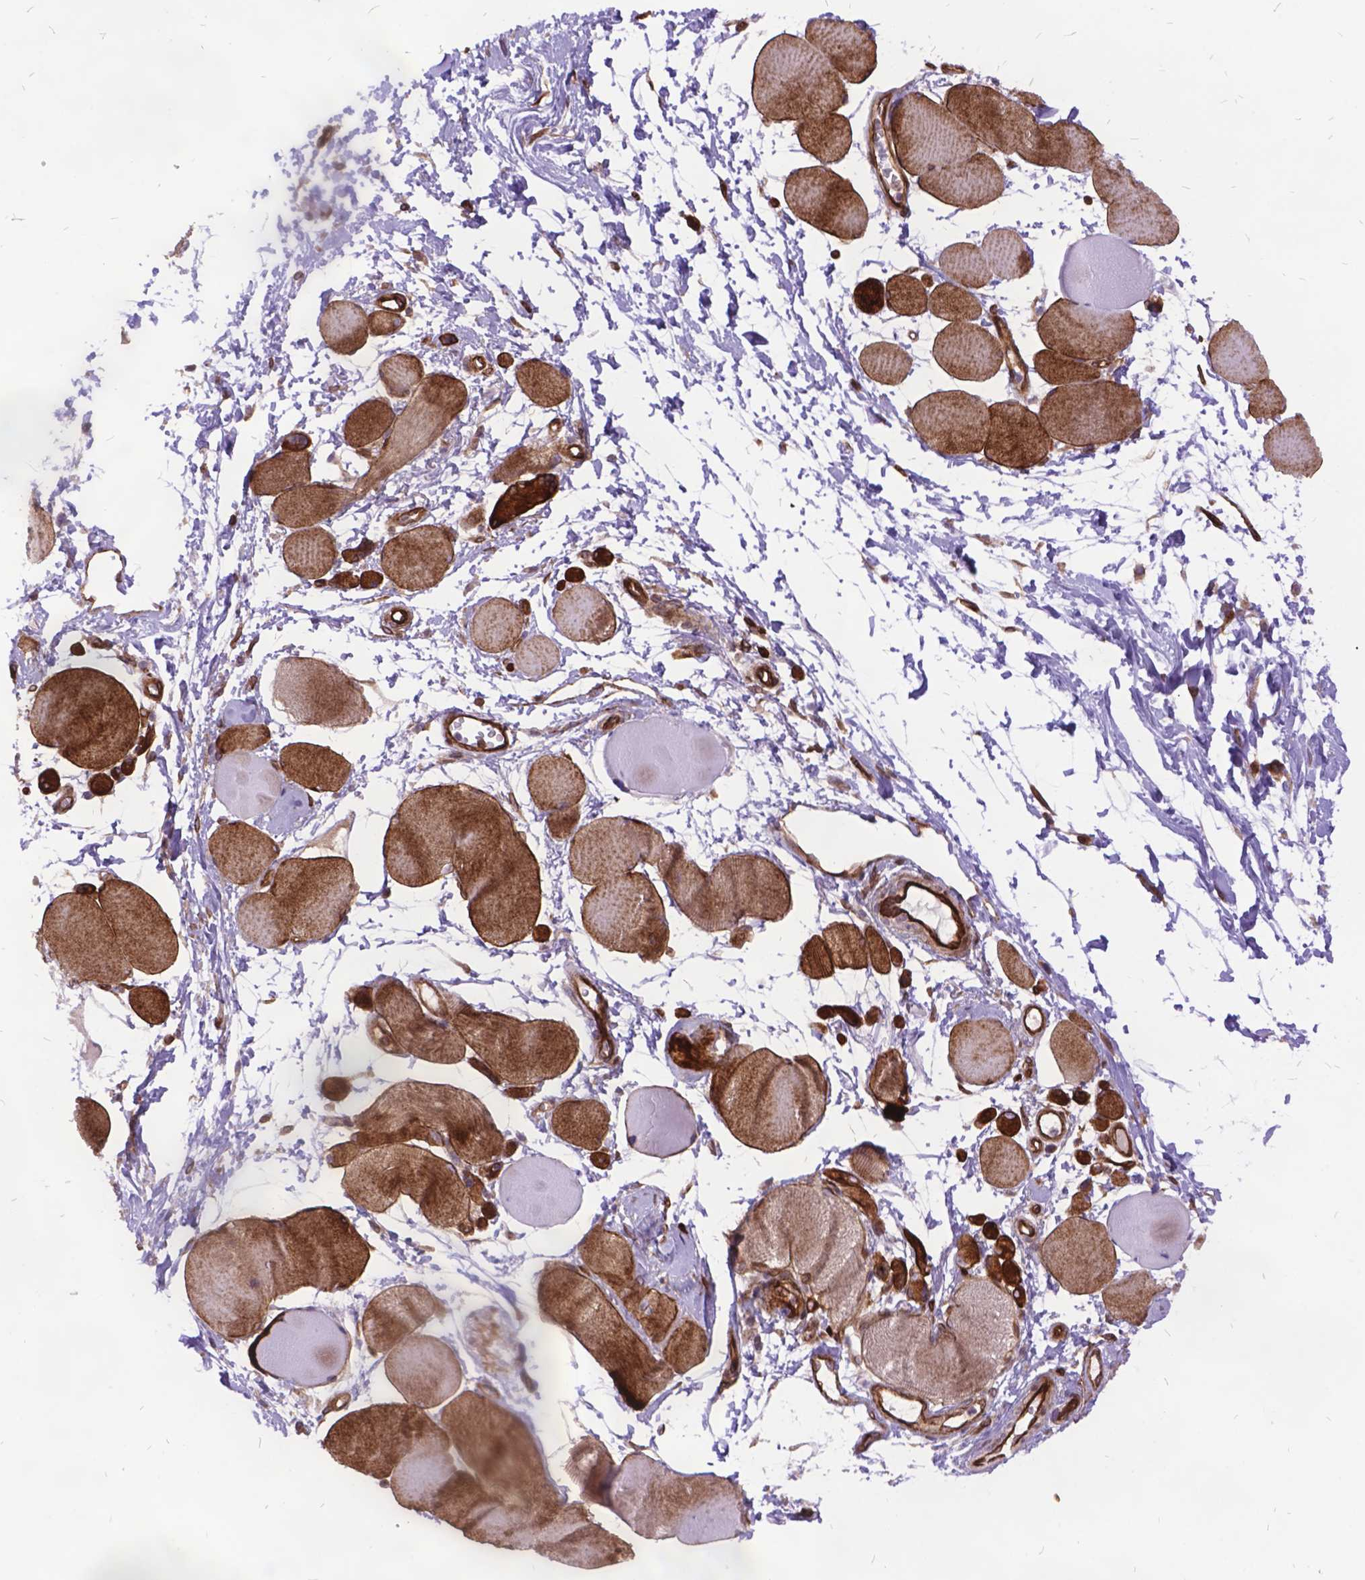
{"staining": {"intensity": "moderate", "quantity": ">75%", "location": "cytoplasmic/membranous"}, "tissue": "skeletal muscle", "cell_type": "Myocytes", "image_type": "normal", "snomed": [{"axis": "morphology", "description": "Normal tissue, NOS"}, {"axis": "topography", "description": "Skeletal muscle"}], "caption": "A high-resolution photomicrograph shows IHC staining of normal skeletal muscle, which shows moderate cytoplasmic/membranous expression in about >75% of myocytes. Nuclei are stained in blue.", "gene": "GRB7", "patient": {"sex": "female", "age": 75}}